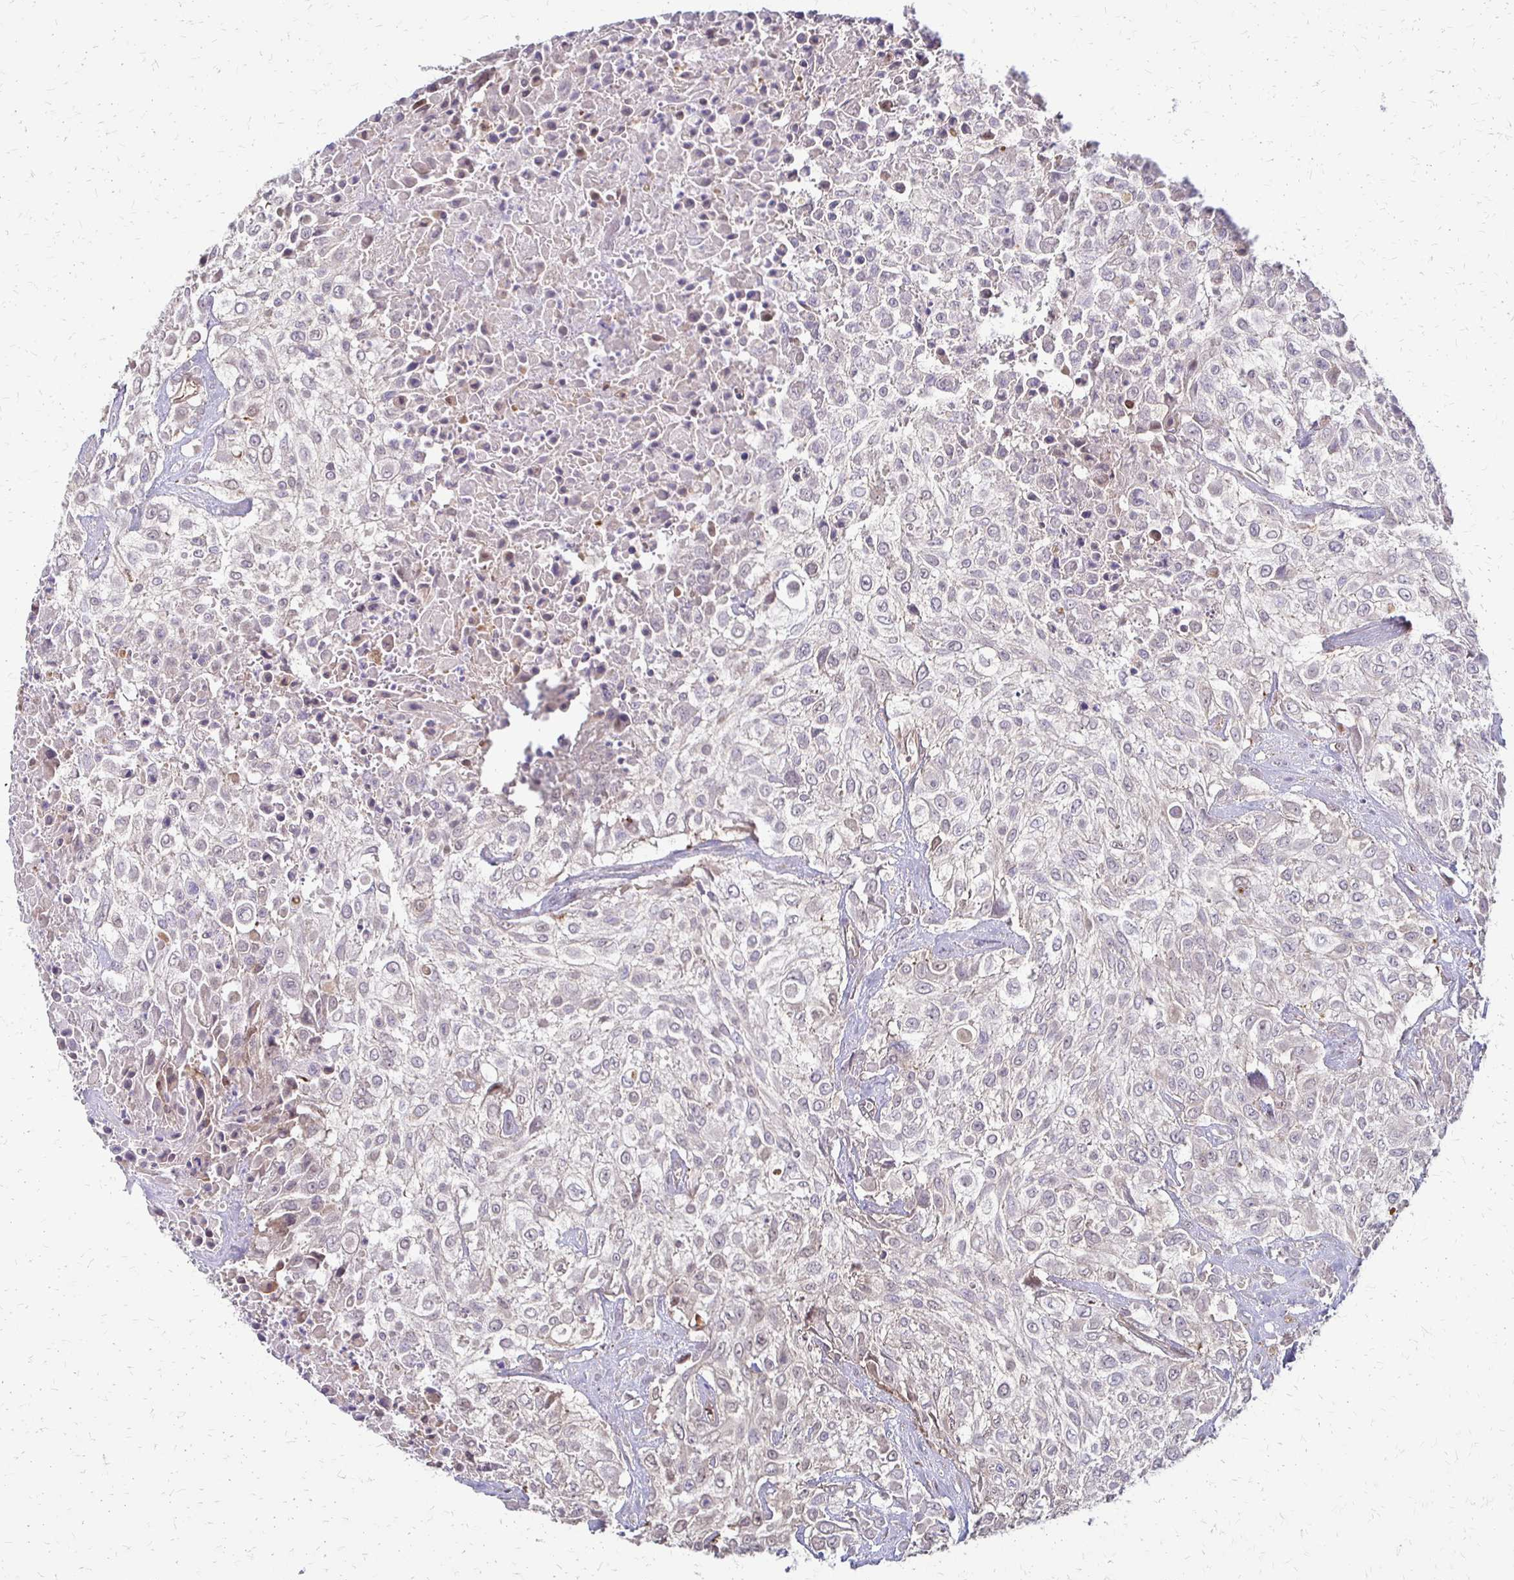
{"staining": {"intensity": "negative", "quantity": "none", "location": "none"}, "tissue": "urothelial cancer", "cell_type": "Tumor cells", "image_type": "cancer", "snomed": [{"axis": "morphology", "description": "Urothelial carcinoma, High grade"}, {"axis": "topography", "description": "Urinary bladder"}], "caption": "Immunohistochemistry of human urothelial cancer displays no staining in tumor cells.", "gene": "CFL2", "patient": {"sex": "male", "age": 57}}